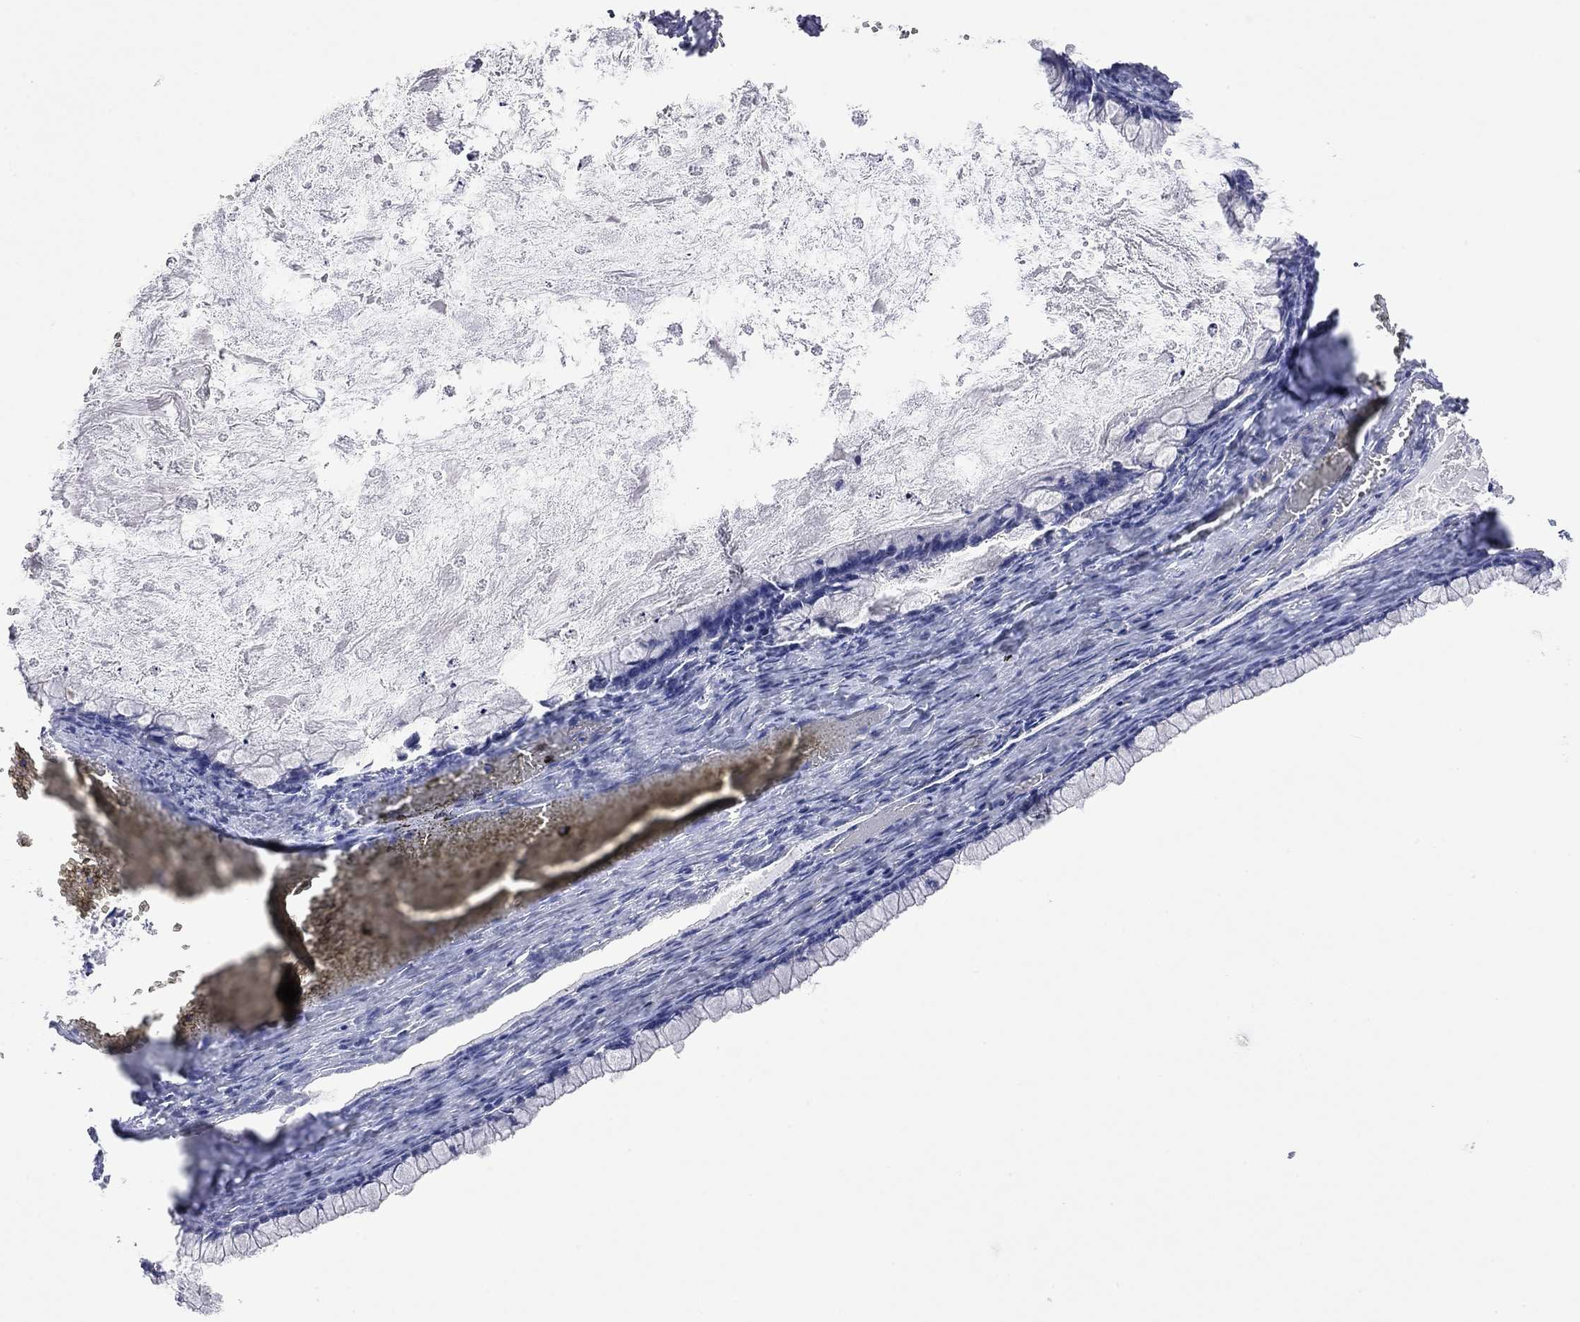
{"staining": {"intensity": "negative", "quantity": "none", "location": "none"}, "tissue": "ovarian cancer", "cell_type": "Tumor cells", "image_type": "cancer", "snomed": [{"axis": "morphology", "description": "Cystadenocarcinoma, mucinous, NOS"}, {"axis": "topography", "description": "Ovary"}], "caption": "Human ovarian cancer stained for a protein using immunohistochemistry reveals no expression in tumor cells.", "gene": "KCNB1", "patient": {"sex": "female", "age": 67}}